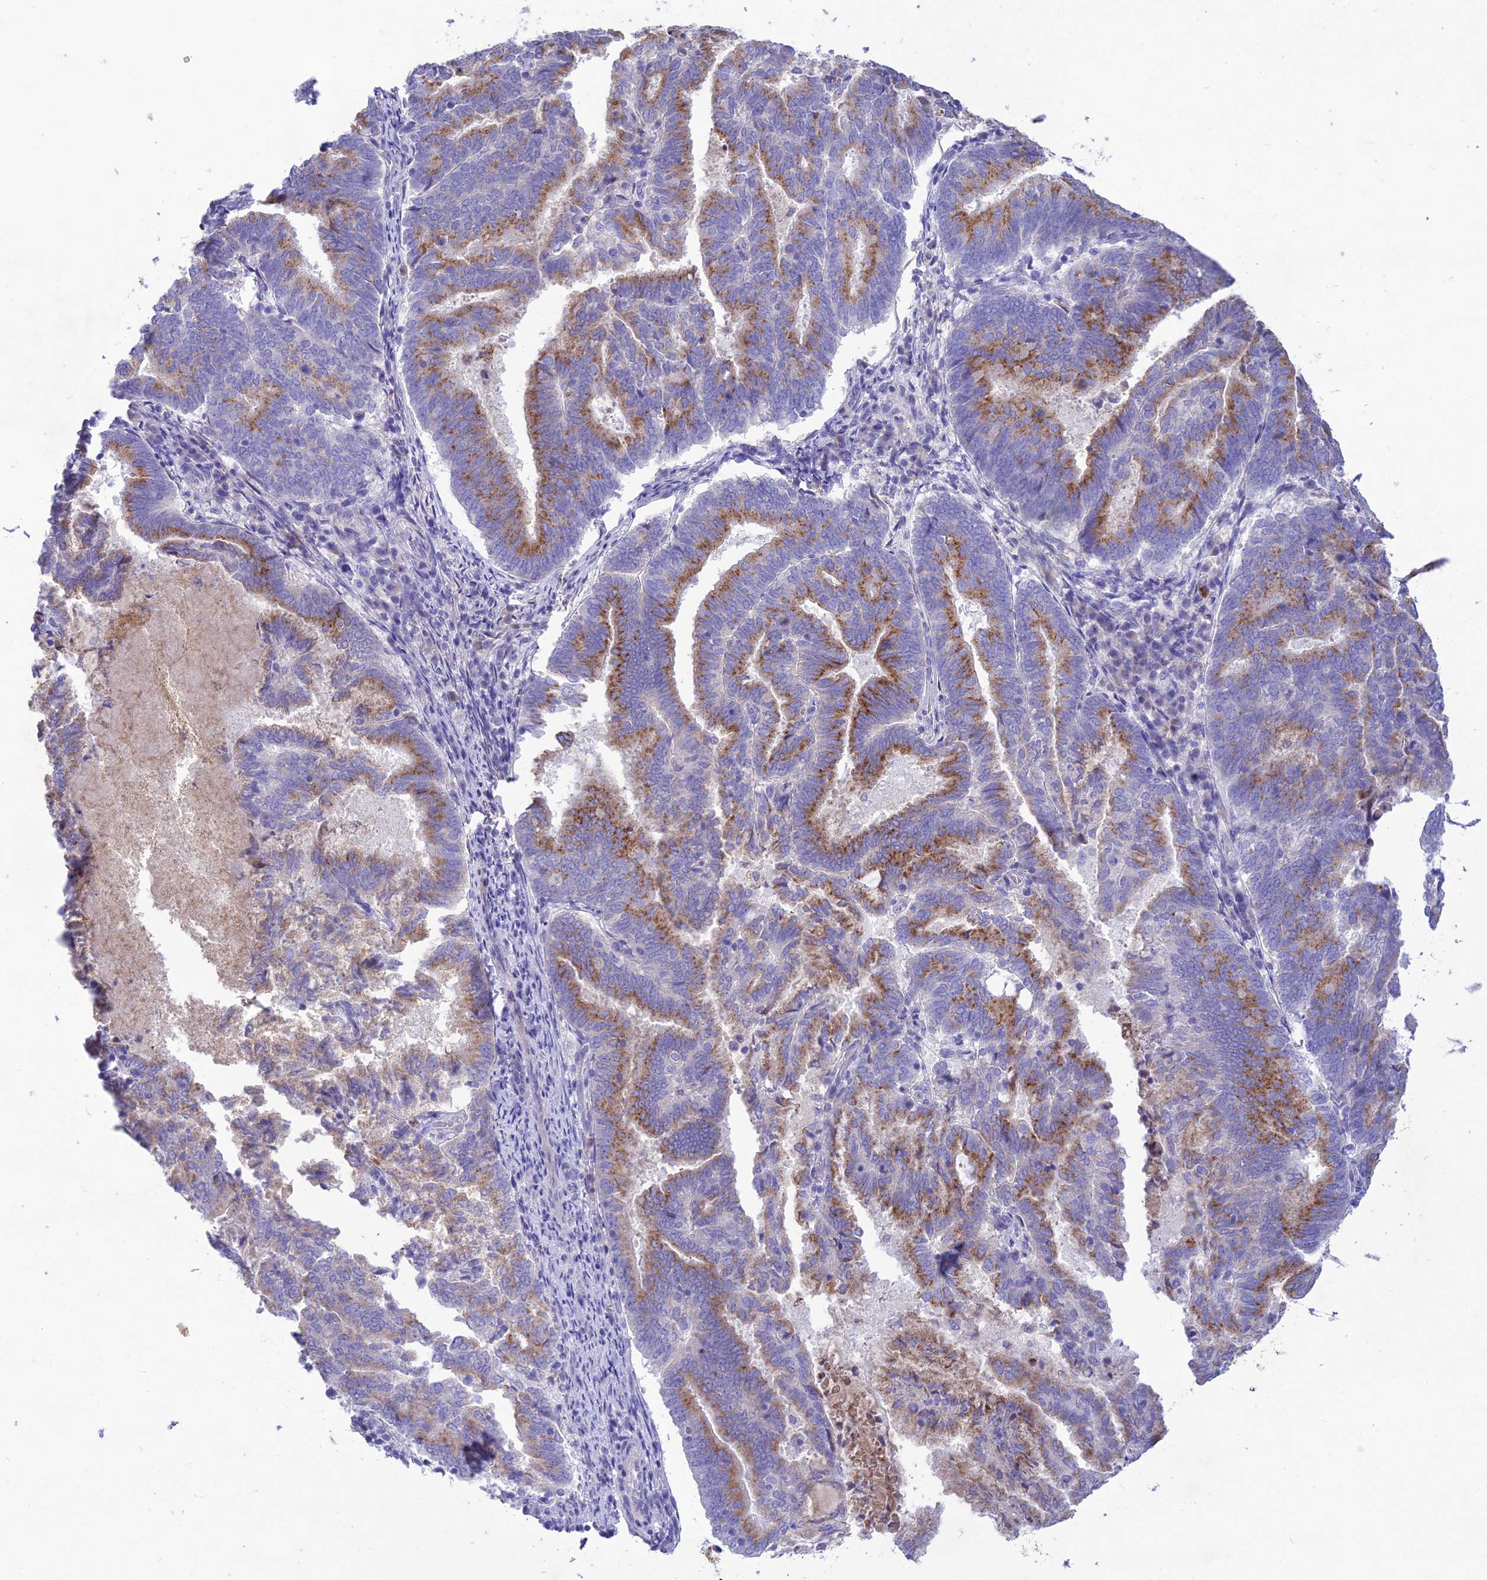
{"staining": {"intensity": "moderate", "quantity": "25%-75%", "location": "cytoplasmic/membranous"}, "tissue": "endometrial cancer", "cell_type": "Tumor cells", "image_type": "cancer", "snomed": [{"axis": "morphology", "description": "Adenocarcinoma, NOS"}, {"axis": "topography", "description": "Endometrium"}], "caption": "Immunohistochemistry (DAB (3,3'-diaminobenzidine)) staining of human endometrial cancer (adenocarcinoma) shows moderate cytoplasmic/membranous protein expression in about 25%-75% of tumor cells. The protein is stained brown, and the nuclei are stained in blue (DAB IHC with brightfield microscopy, high magnification).", "gene": "SLC13A5", "patient": {"sex": "female", "age": 80}}